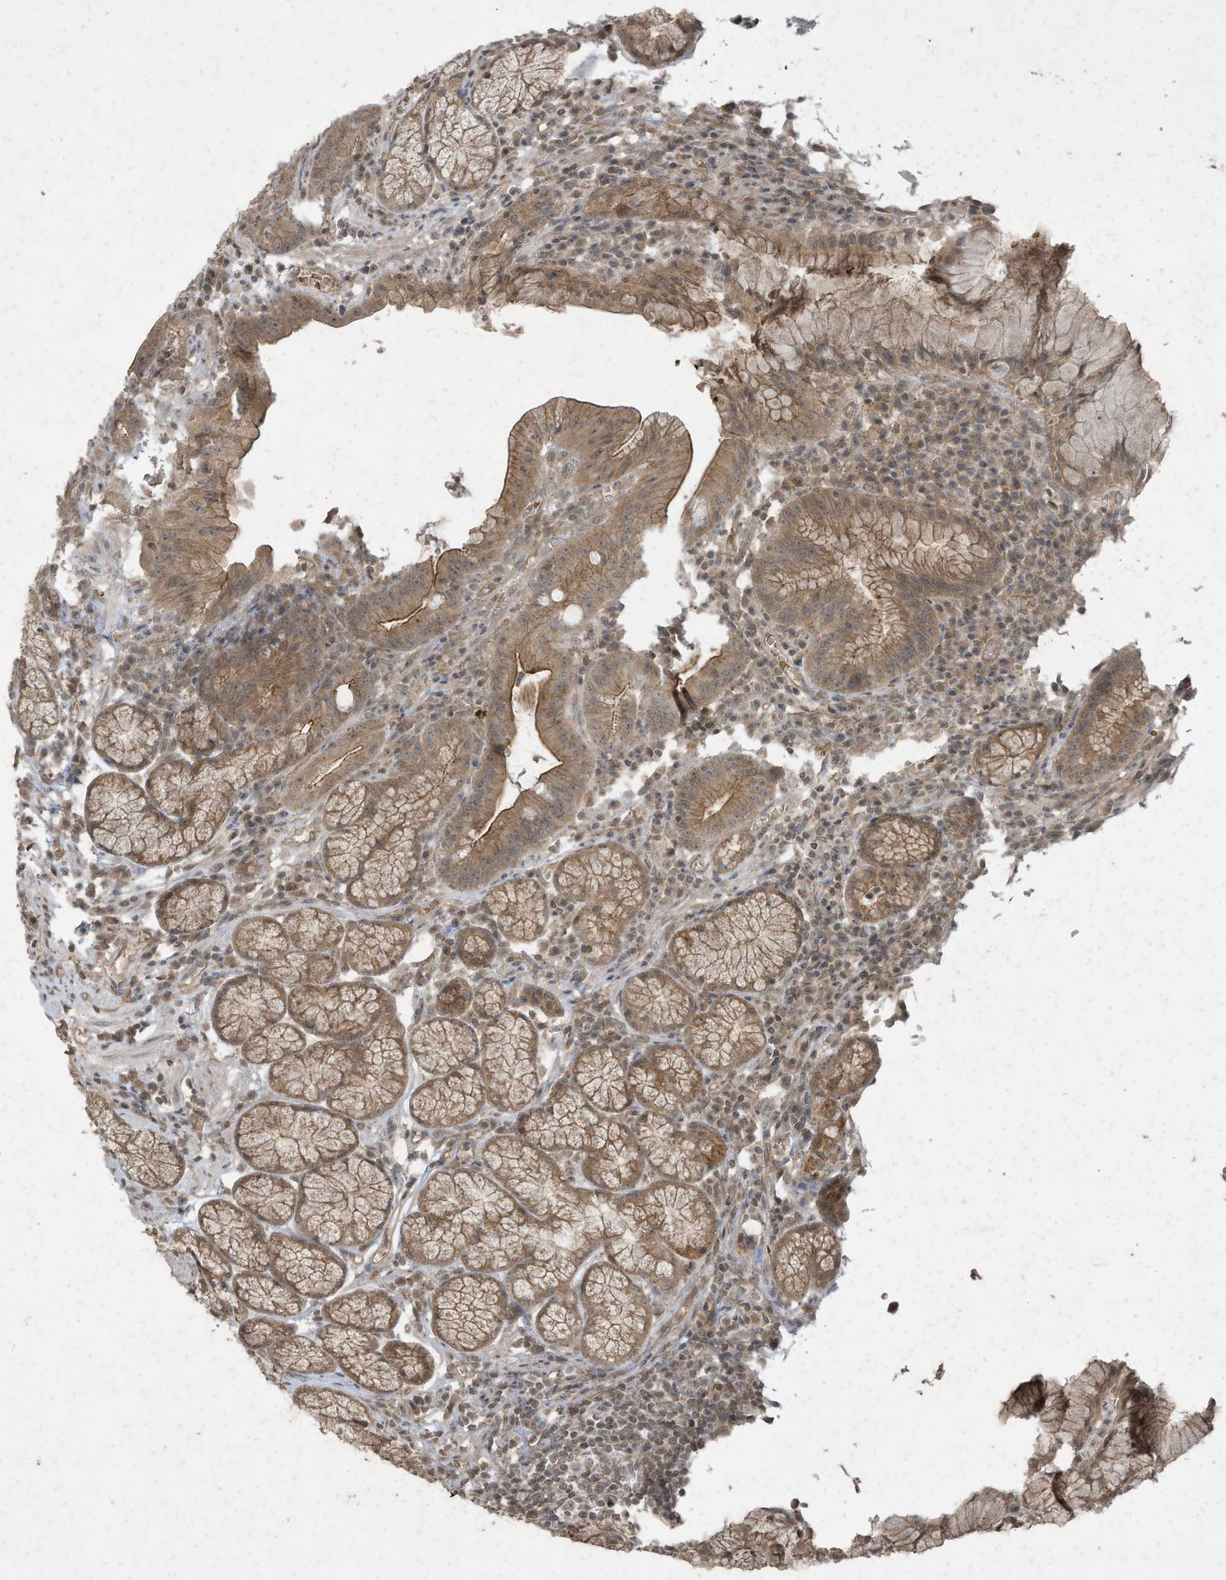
{"staining": {"intensity": "moderate", "quantity": ">75%", "location": "cytoplasmic/membranous"}, "tissue": "stomach", "cell_type": "Glandular cells", "image_type": "normal", "snomed": [{"axis": "morphology", "description": "Normal tissue, NOS"}, {"axis": "topography", "description": "Stomach"}], "caption": "Brown immunohistochemical staining in benign human stomach reveals moderate cytoplasmic/membranous staining in approximately >75% of glandular cells. The protein of interest is stained brown, and the nuclei are stained in blue (DAB (3,3'-diaminobenzidine) IHC with brightfield microscopy, high magnification).", "gene": "MATN2", "patient": {"sex": "male", "age": 55}}